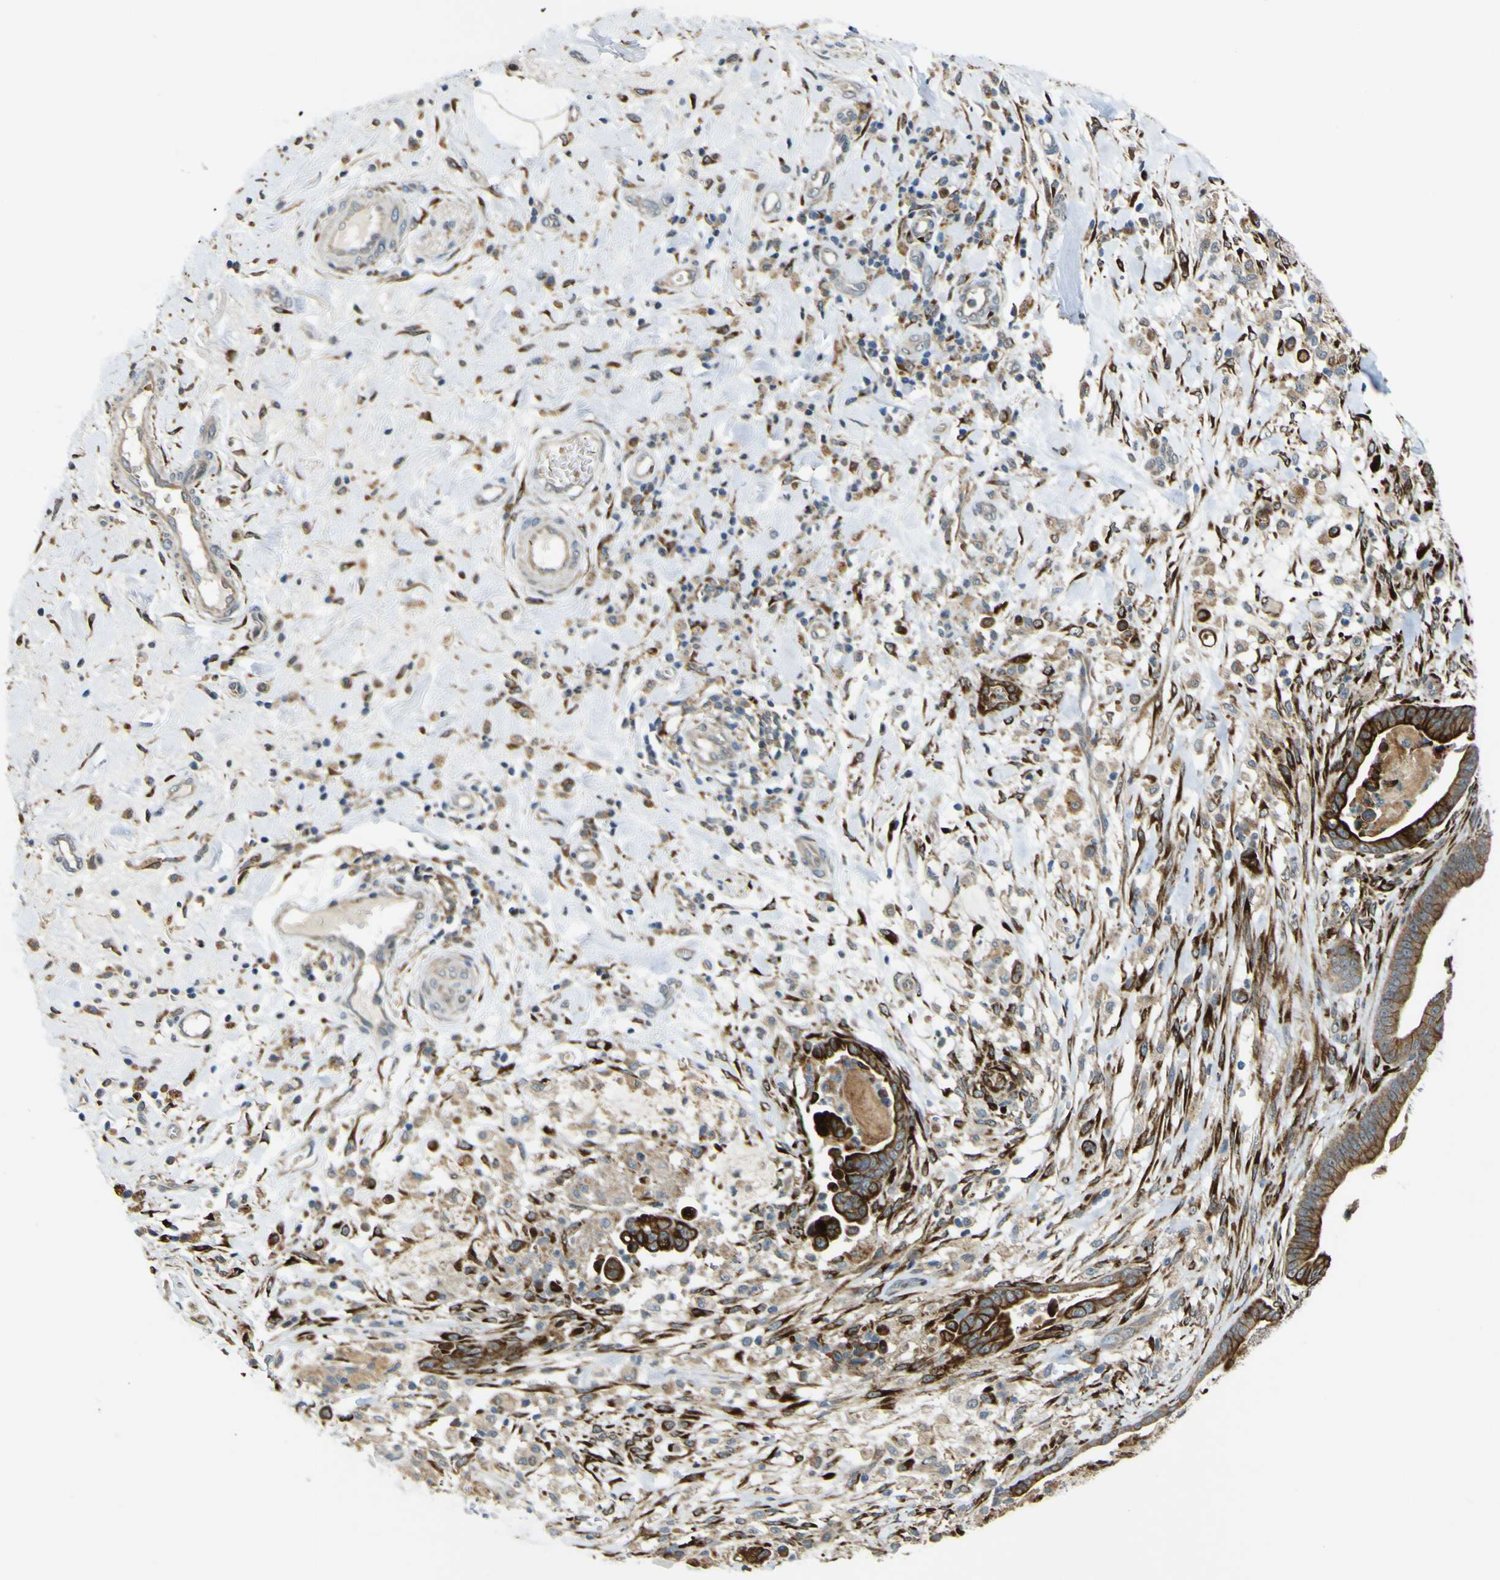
{"staining": {"intensity": "strong", "quantity": ">75%", "location": "cytoplasmic/membranous"}, "tissue": "pancreatic cancer", "cell_type": "Tumor cells", "image_type": "cancer", "snomed": [{"axis": "morphology", "description": "Adenocarcinoma, NOS"}, {"axis": "topography", "description": "Pancreas"}], "caption": "A brown stain labels strong cytoplasmic/membranous expression of a protein in human adenocarcinoma (pancreatic) tumor cells. The staining is performed using DAB (3,3'-diaminobenzidine) brown chromogen to label protein expression. The nuclei are counter-stained blue using hematoxylin.", "gene": "LBHD1", "patient": {"sex": "male", "age": 63}}